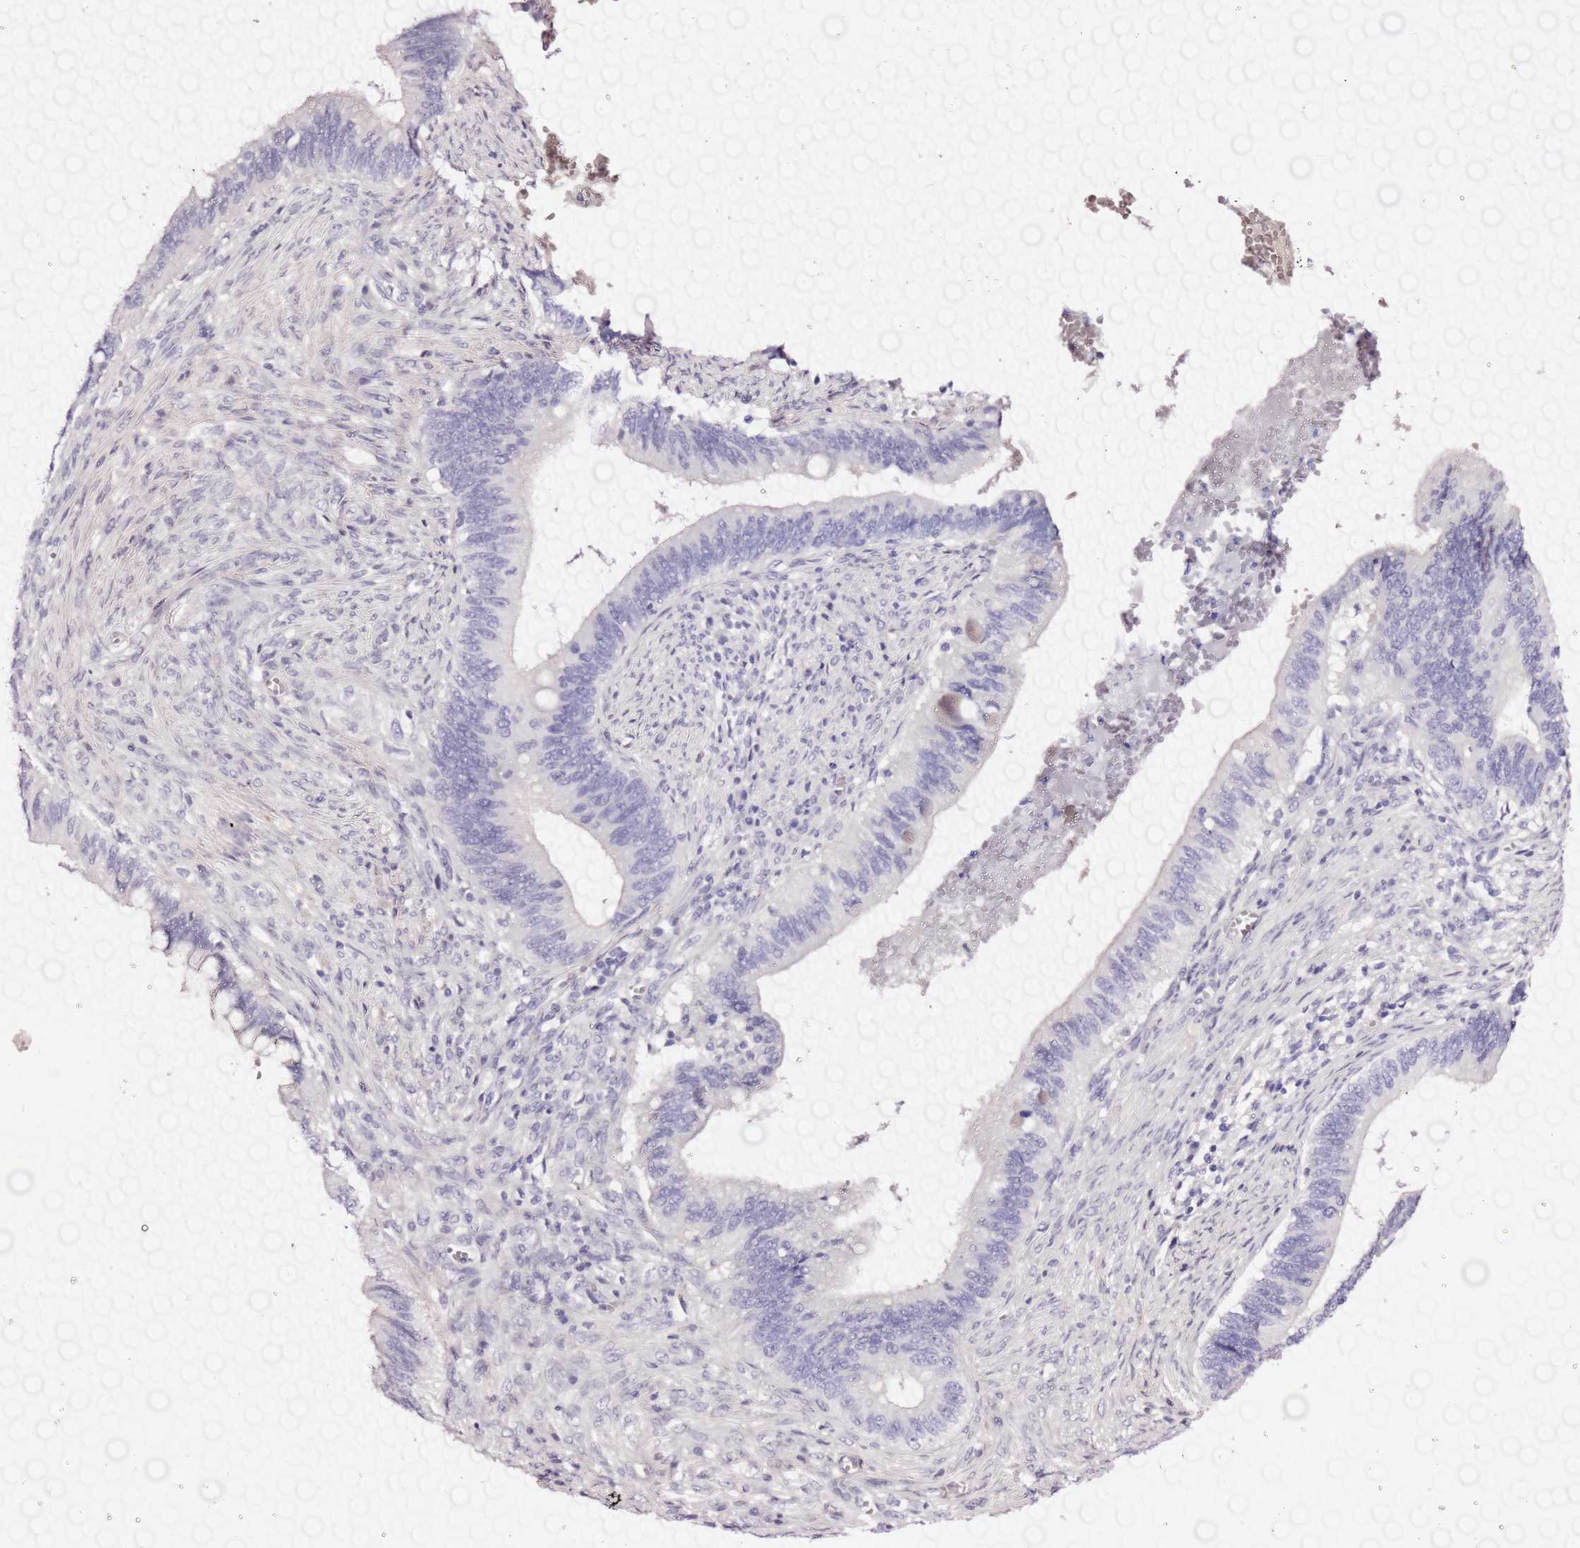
{"staining": {"intensity": "negative", "quantity": "none", "location": "none"}, "tissue": "cervical cancer", "cell_type": "Tumor cells", "image_type": "cancer", "snomed": [{"axis": "morphology", "description": "Adenocarcinoma, NOS"}, {"axis": "topography", "description": "Cervix"}], "caption": "A high-resolution histopathology image shows immunohistochemistry staining of cervical cancer (adenocarcinoma), which reveals no significant positivity in tumor cells.", "gene": "LIPF", "patient": {"sex": "female", "age": 42}}